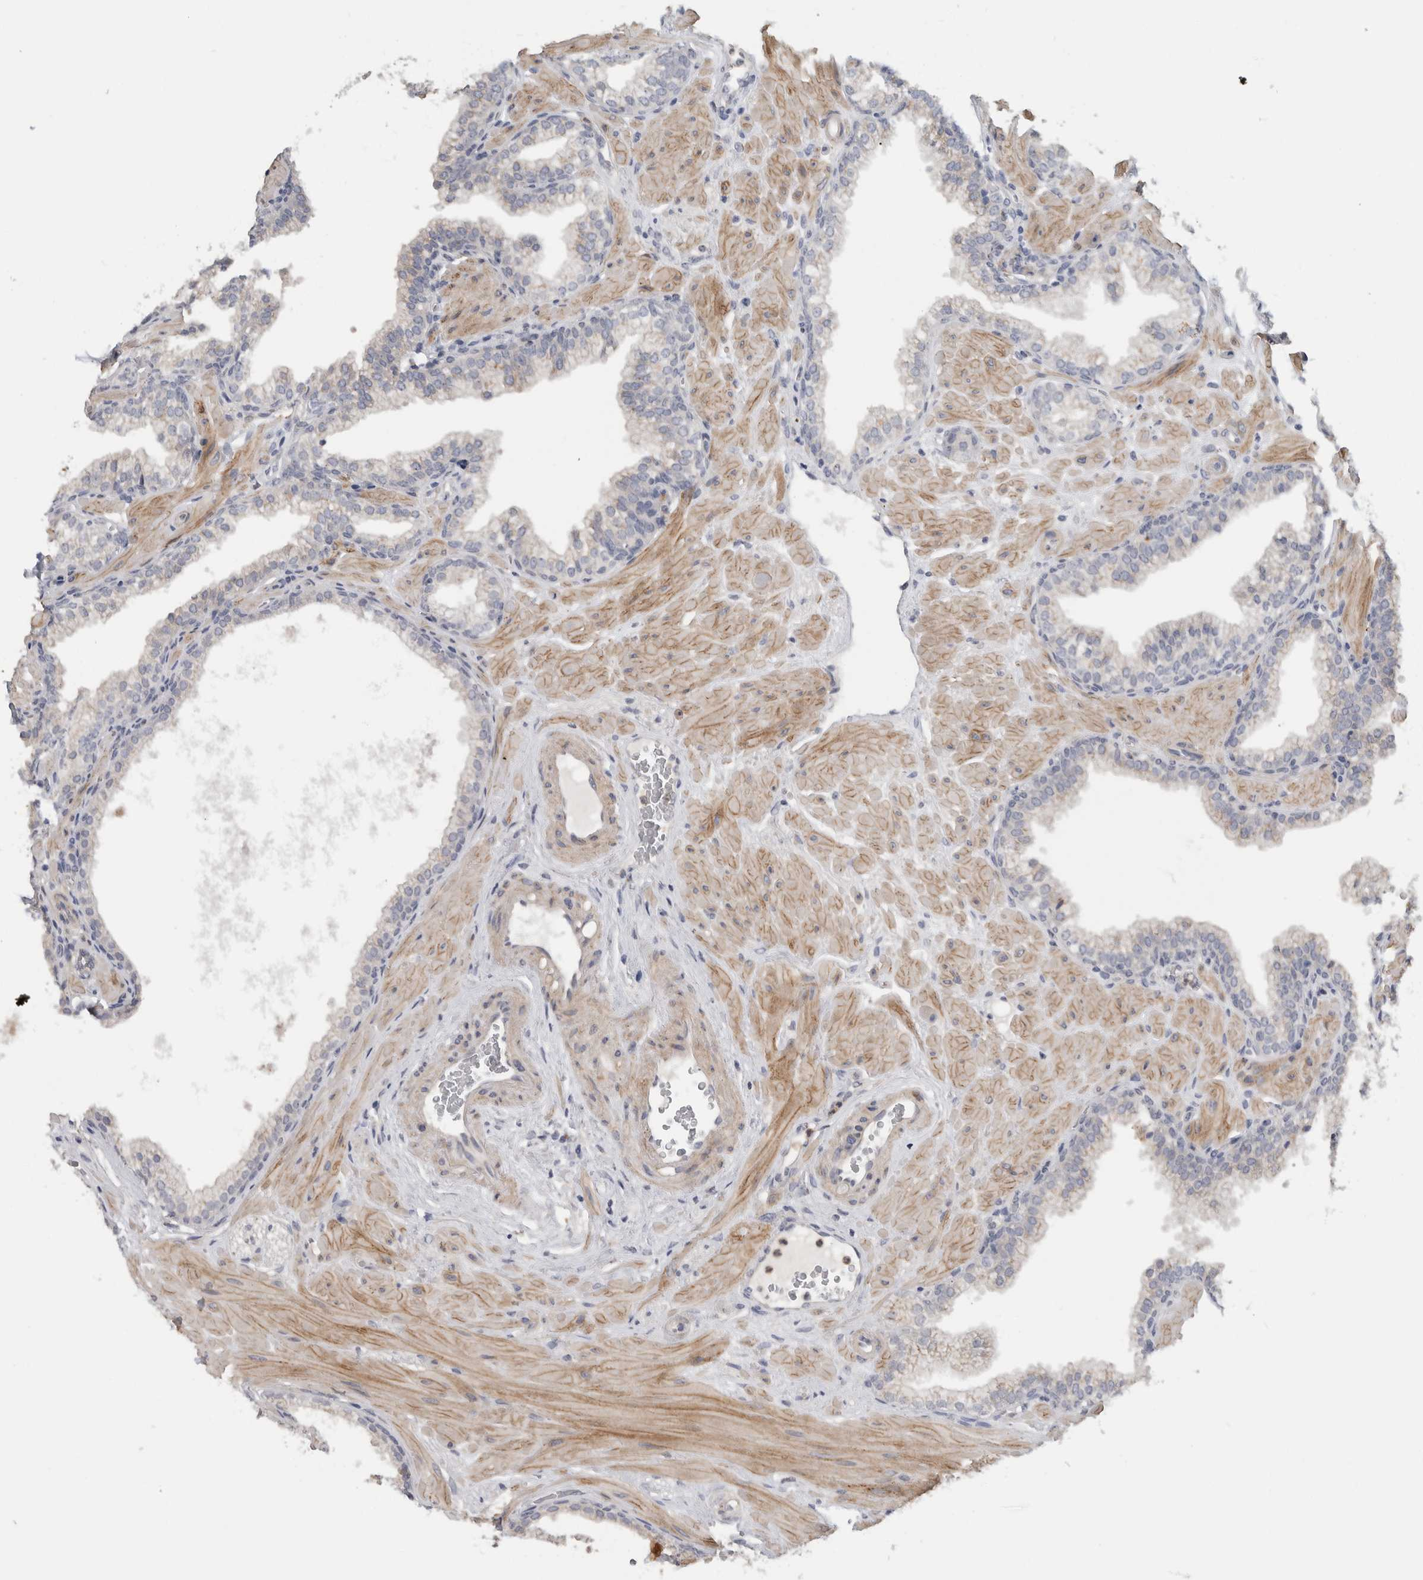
{"staining": {"intensity": "negative", "quantity": "none", "location": "none"}, "tissue": "prostate", "cell_type": "Glandular cells", "image_type": "normal", "snomed": [{"axis": "morphology", "description": "Normal tissue, NOS"}, {"axis": "morphology", "description": "Urothelial carcinoma, Low grade"}, {"axis": "topography", "description": "Urinary bladder"}, {"axis": "topography", "description": "Prostate"}], "caption": "The image reveals no staining of glandular cells in normal prostate. The staining is performed using DAB (3,3'-diaminobenzidine) brown chromogen with nuclei counter-stained in using hematoxylin.", "gene": "MGAT1", "patient": {"sex": "male", "age": 60}}